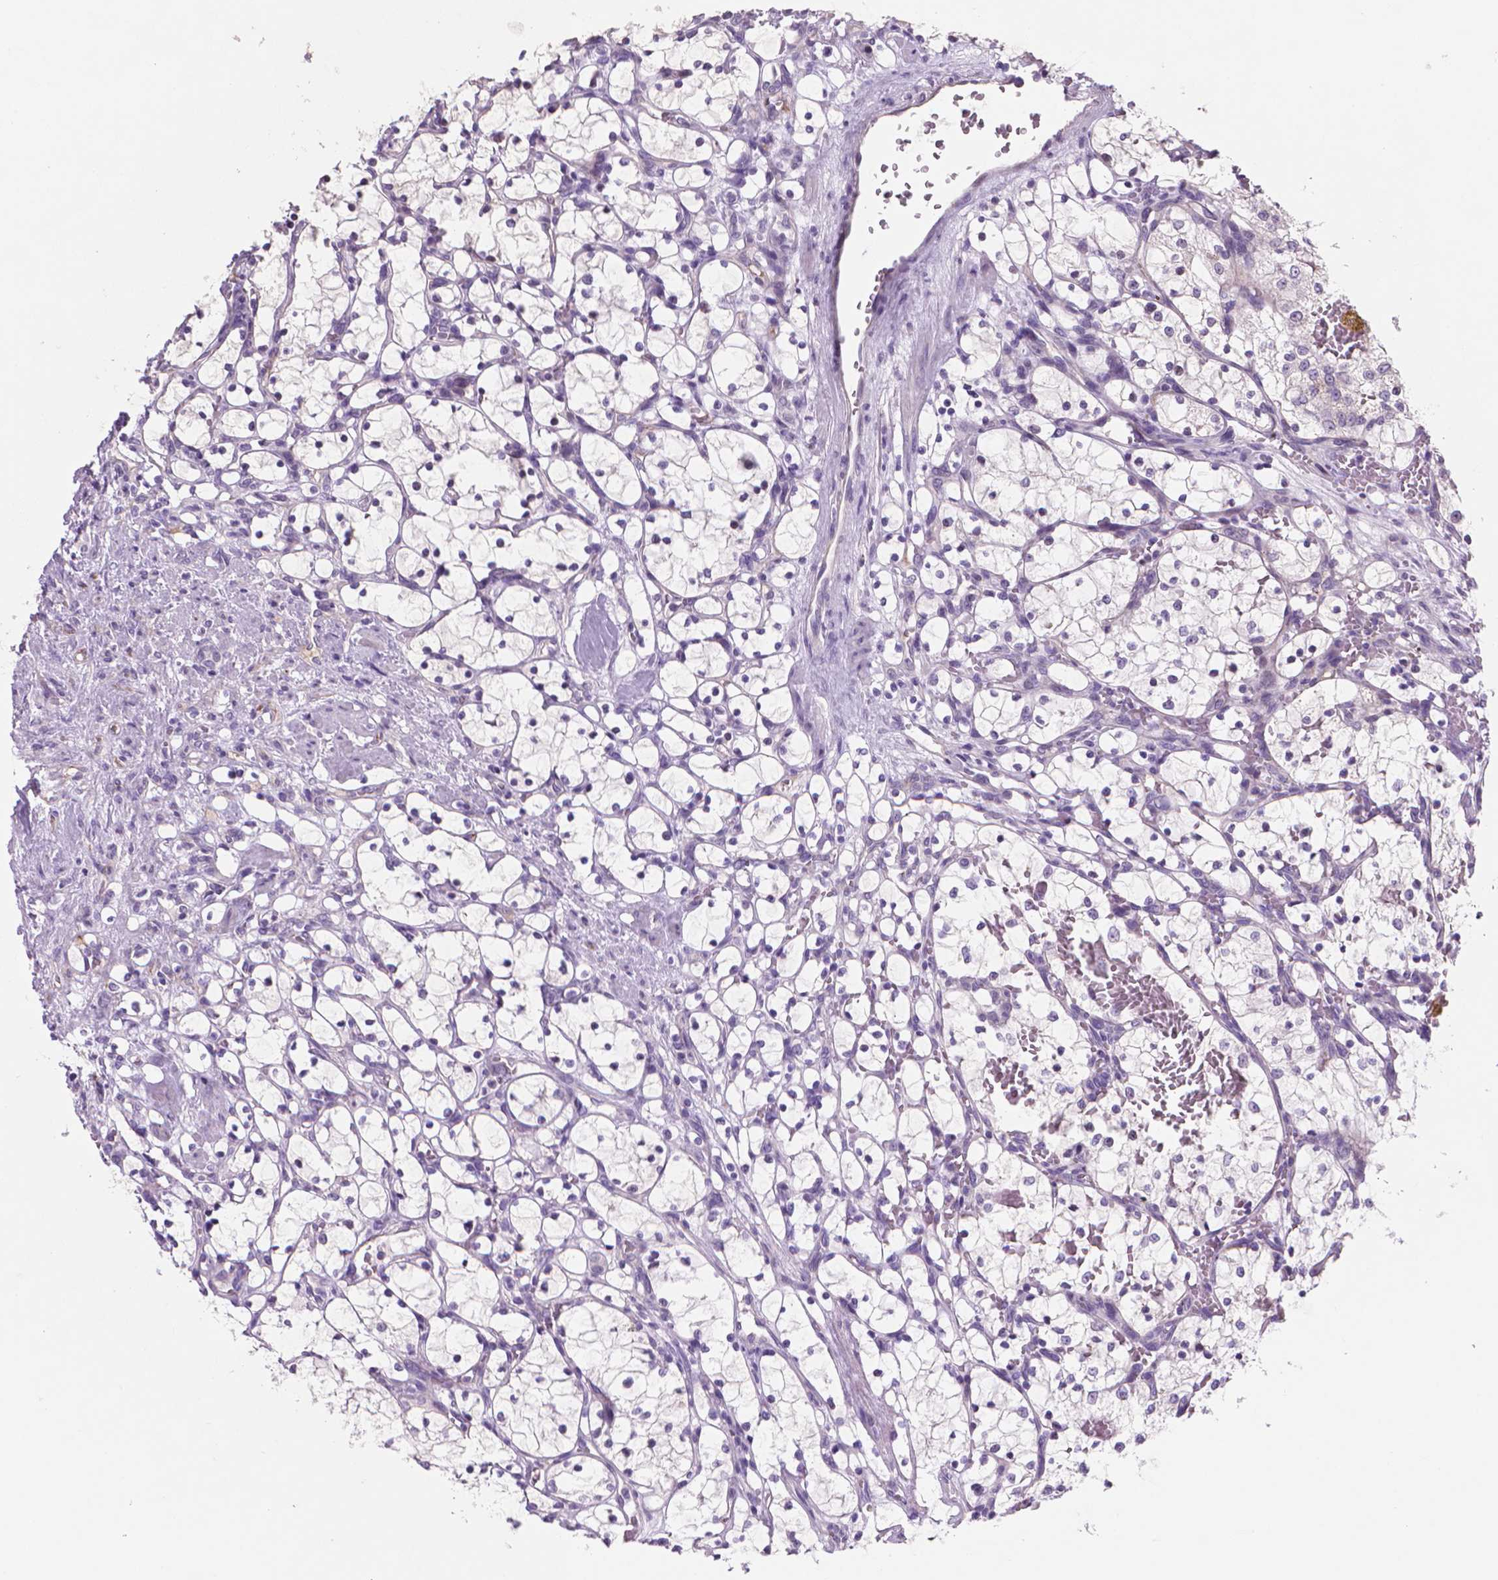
{"staining": {"intensity": "negative", "quantity": "none", "location": "none"}, "tissue": "renal cancer", "cell_type": "Tumor cells", "image_type": "cancer", "snomed": [{"axis": "morphology", "description": "Adenocarcinoma, NOS"}, {"axis": "topography", "description": "Kidney"}], "caption": "Photomicrograph shows no protein staining in tumor cells of renal cancer tissue.", "gene": "CLXN", "patient": {"sex": "female", "age": 69}}